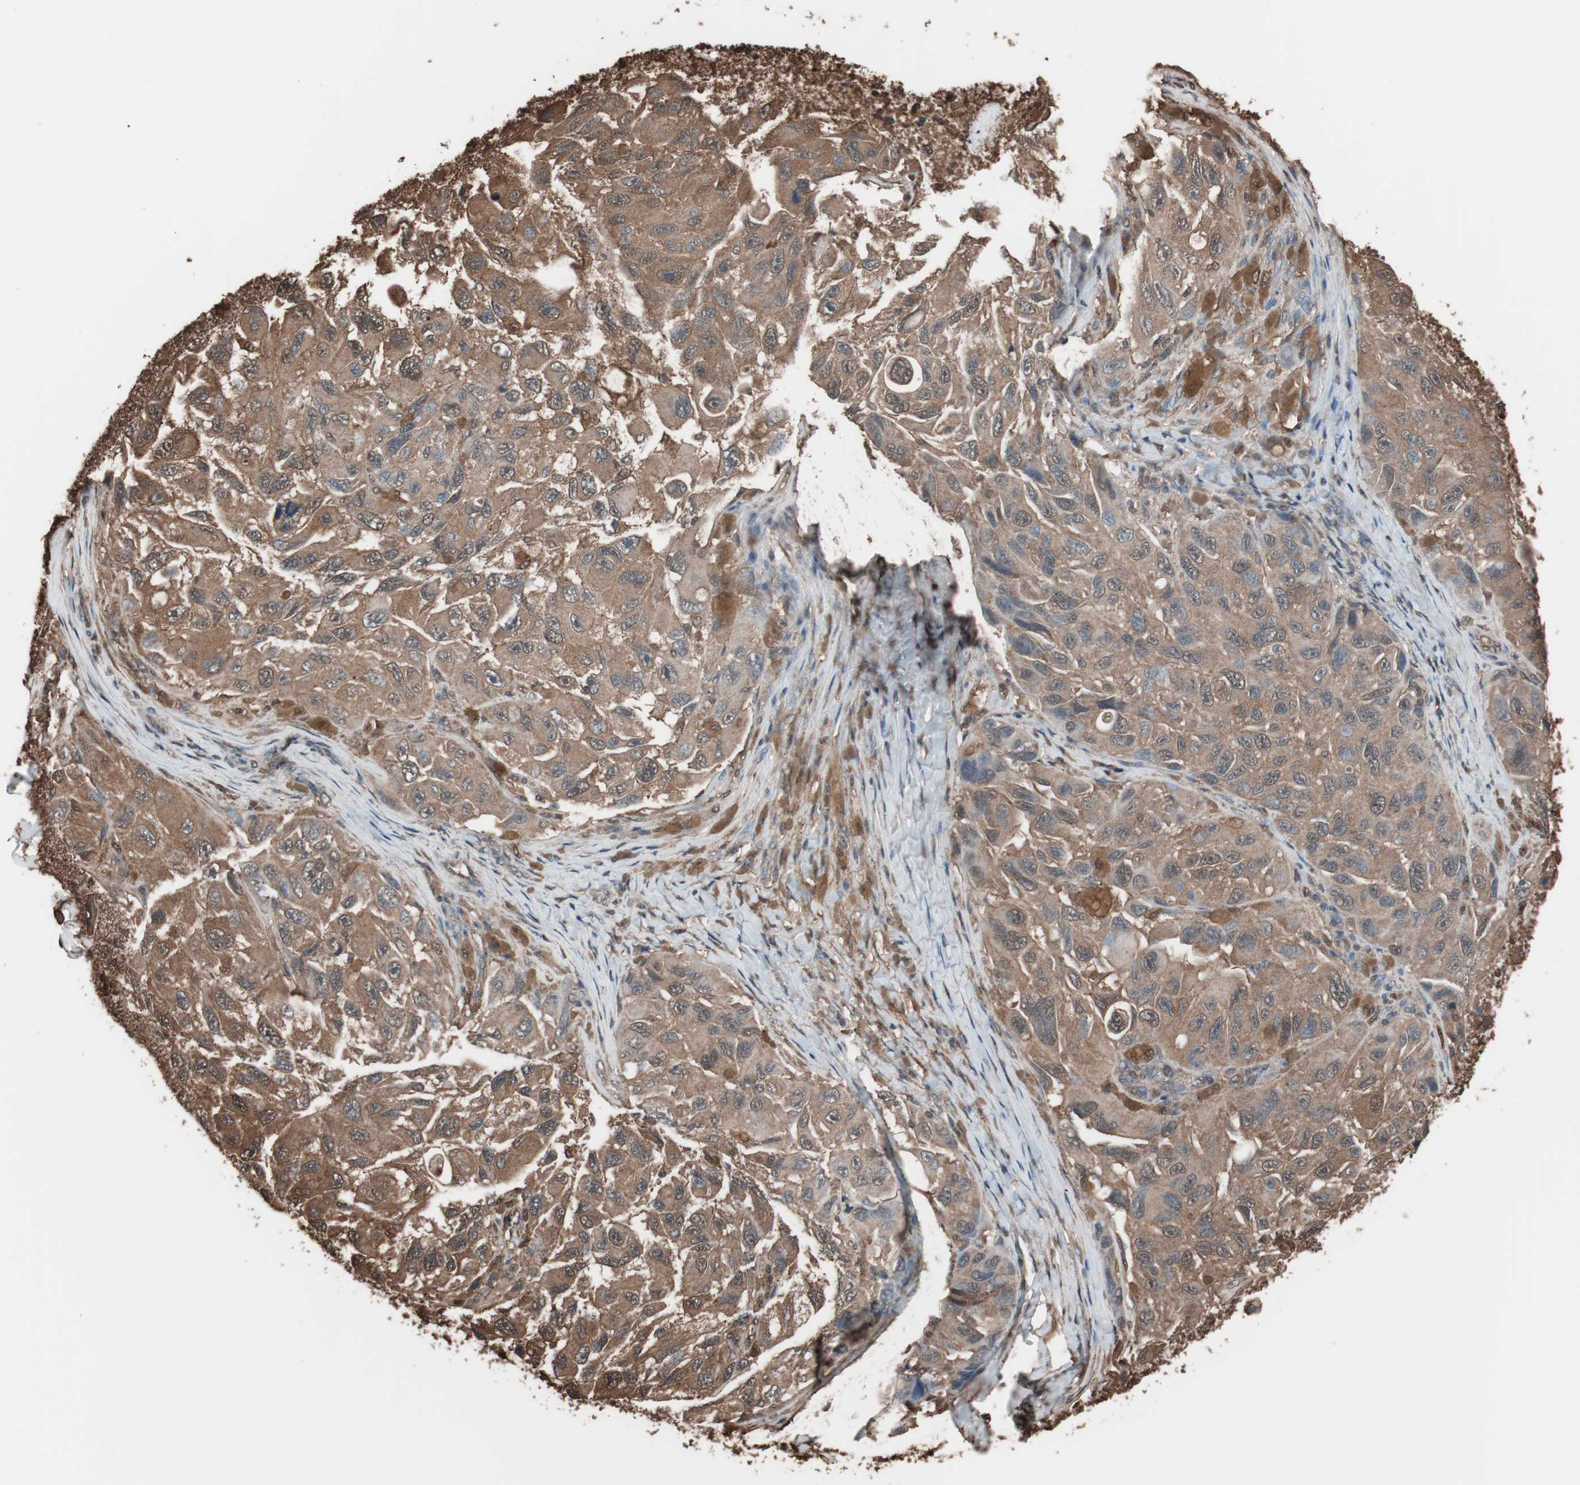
{"staining": {"intensity": "strong", "quantity": ">75%", "location": "cytoplasmic/membranous"}, "tissue": "melanoma", "cell_type": "Tumor cells", "image_type": "cancer", "snomed": [{"axis": "morphology", "description": "Malignant melanoma, NOS"}, {"axis": "topography", "description": "Skin"}], "caption": "Melanoma tissue demonstrates strong cytoplasmic/membranous expression in about >75% of tumor cells, visualized by immunohistochemistry.", "gene": "CALM2", "patient": {"sex": "female", "age": 73}}